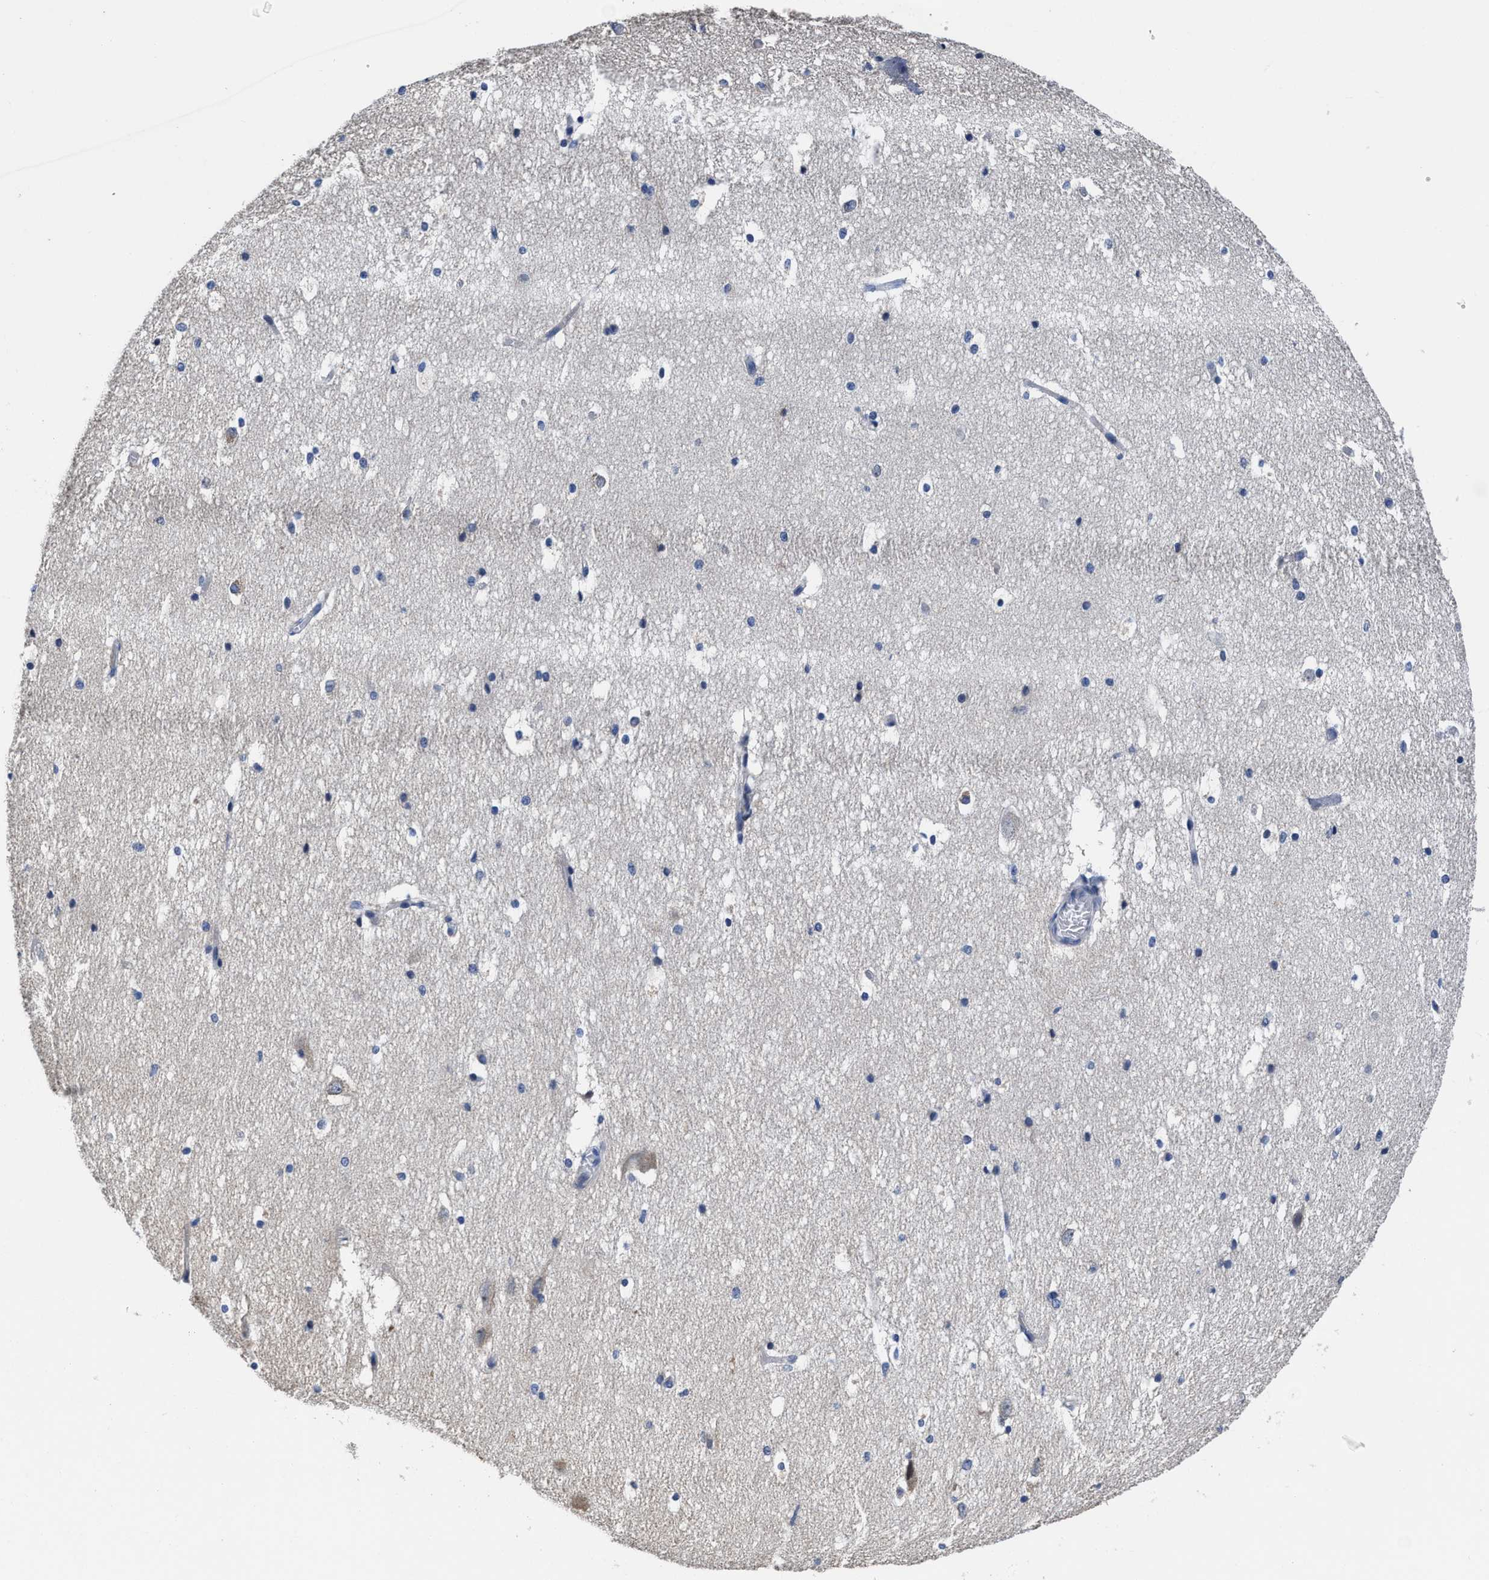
{"staining": {"intensity": "negative", "quantity": "none", "location": "none"}, "tissue": "hippocampus", "cell_type": "Glial cells", "image_type": "normal", "snomed": [{"axis": "morphology", "description": "Normal tissue, NOS"}, {"axis": "topography", "description": "Hippocampus"}], "caption": "A high-resolution micrograph shows immunohistochemistry staining of normal hippocampus, which displays no significant expression in glial cells.", "gene": "HOOK1", "patient": {"sex": "female", "age": 19}}